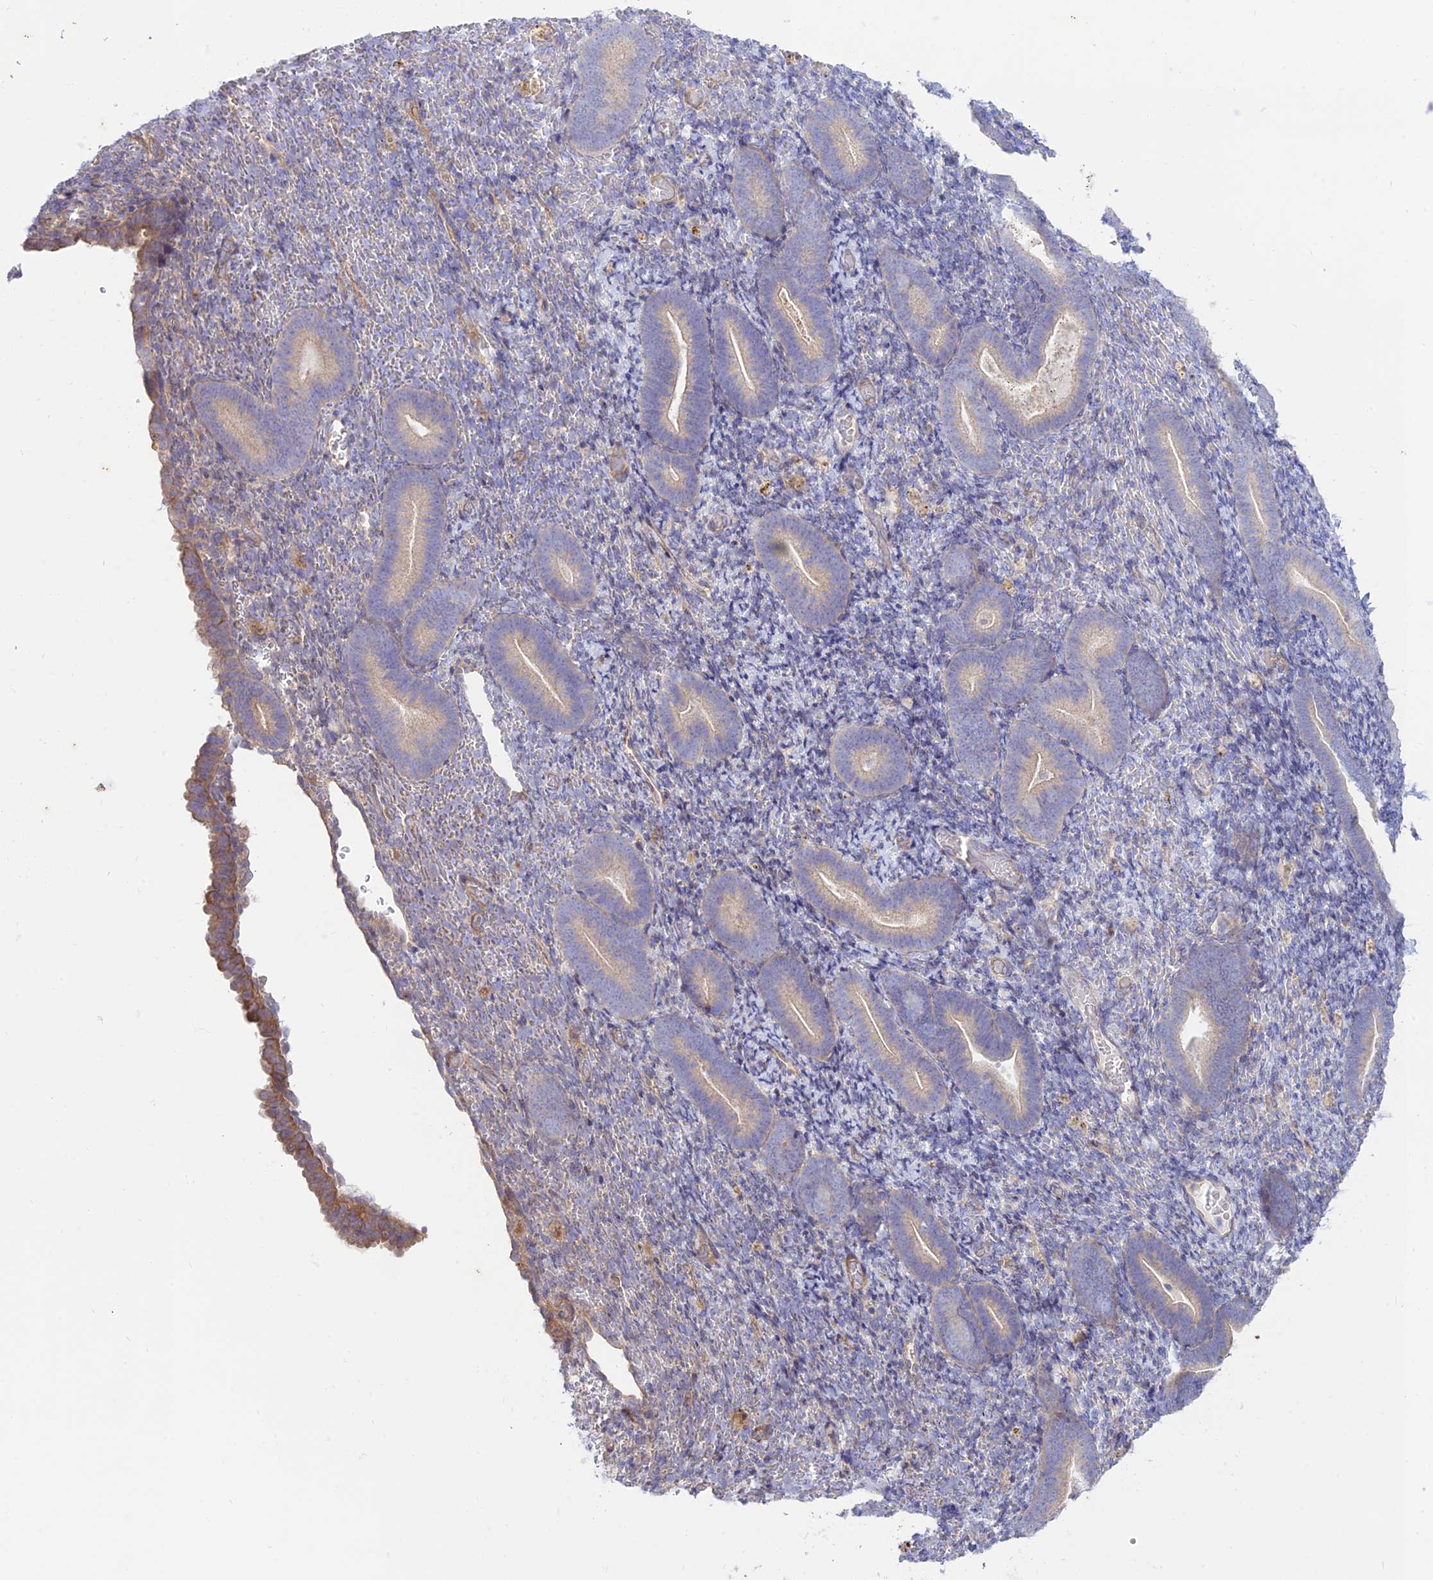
{"staining": {"intensity": "negative", "quantity": "none", "location": "none"}, "tissue": "endometrium", "cell_type": "Cells in endometrial stroma", "image_type": "normal", "snomed": [{"axis": "morphology", "description": "Normal tissue, NOS"}, {"axis": "topography", "description": "Endometrium"}], "caption": "DAB immunohistochemical staining of unremarkable endometrium shows no significant staining in cells in endometrial stroma.", "gene": "KCNAB1", "patient": {"sex": "female", "age": 51}}